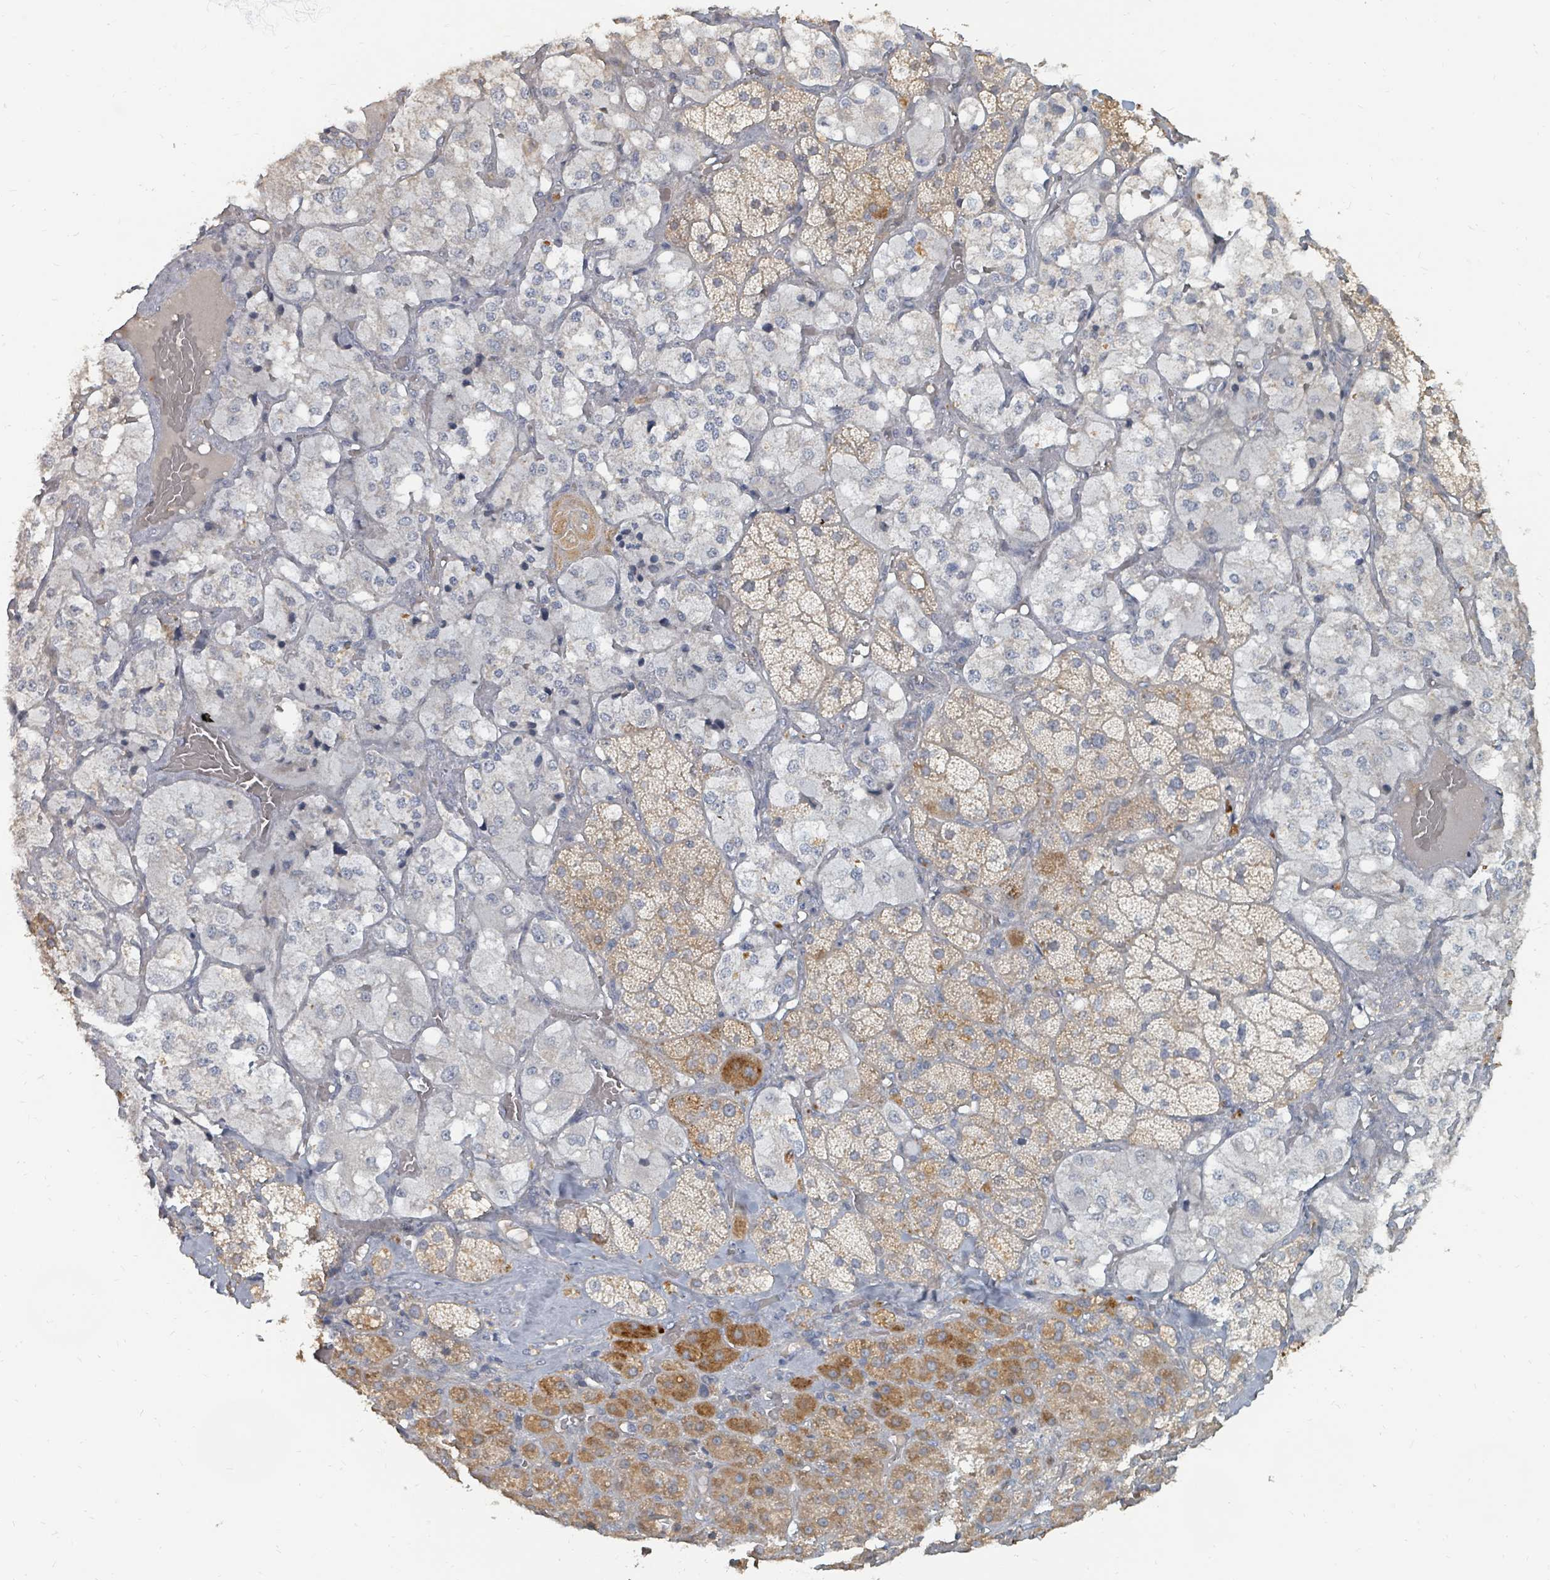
{"staining": {"intensity": "strong", "quantity": "25%-75%", "location": "cytoplasmic/membranous"}, "tissue": "adrenal gland", "cell_type": "Glandular cells", "image_type": "normal", "snomed": [{"axis": "morphology", "description": "Normal tissue, NOS"}, {"axis": "topography", "description": "Adrenal gland"}], "caption": "IHC staining of benign adrenal gland, which displays high levels of strong cytoplasmic/membranous staining in approximately 25%-75% of glandular cells indicating strong cytoplasmic/membranous protein expression. The staining was performed using DAB (brown) for protein detection and nuclei were counterstained in hematoxylin (blue).", "gene": "ARGFX", "patient": {"sex": "male", "age": 57}}